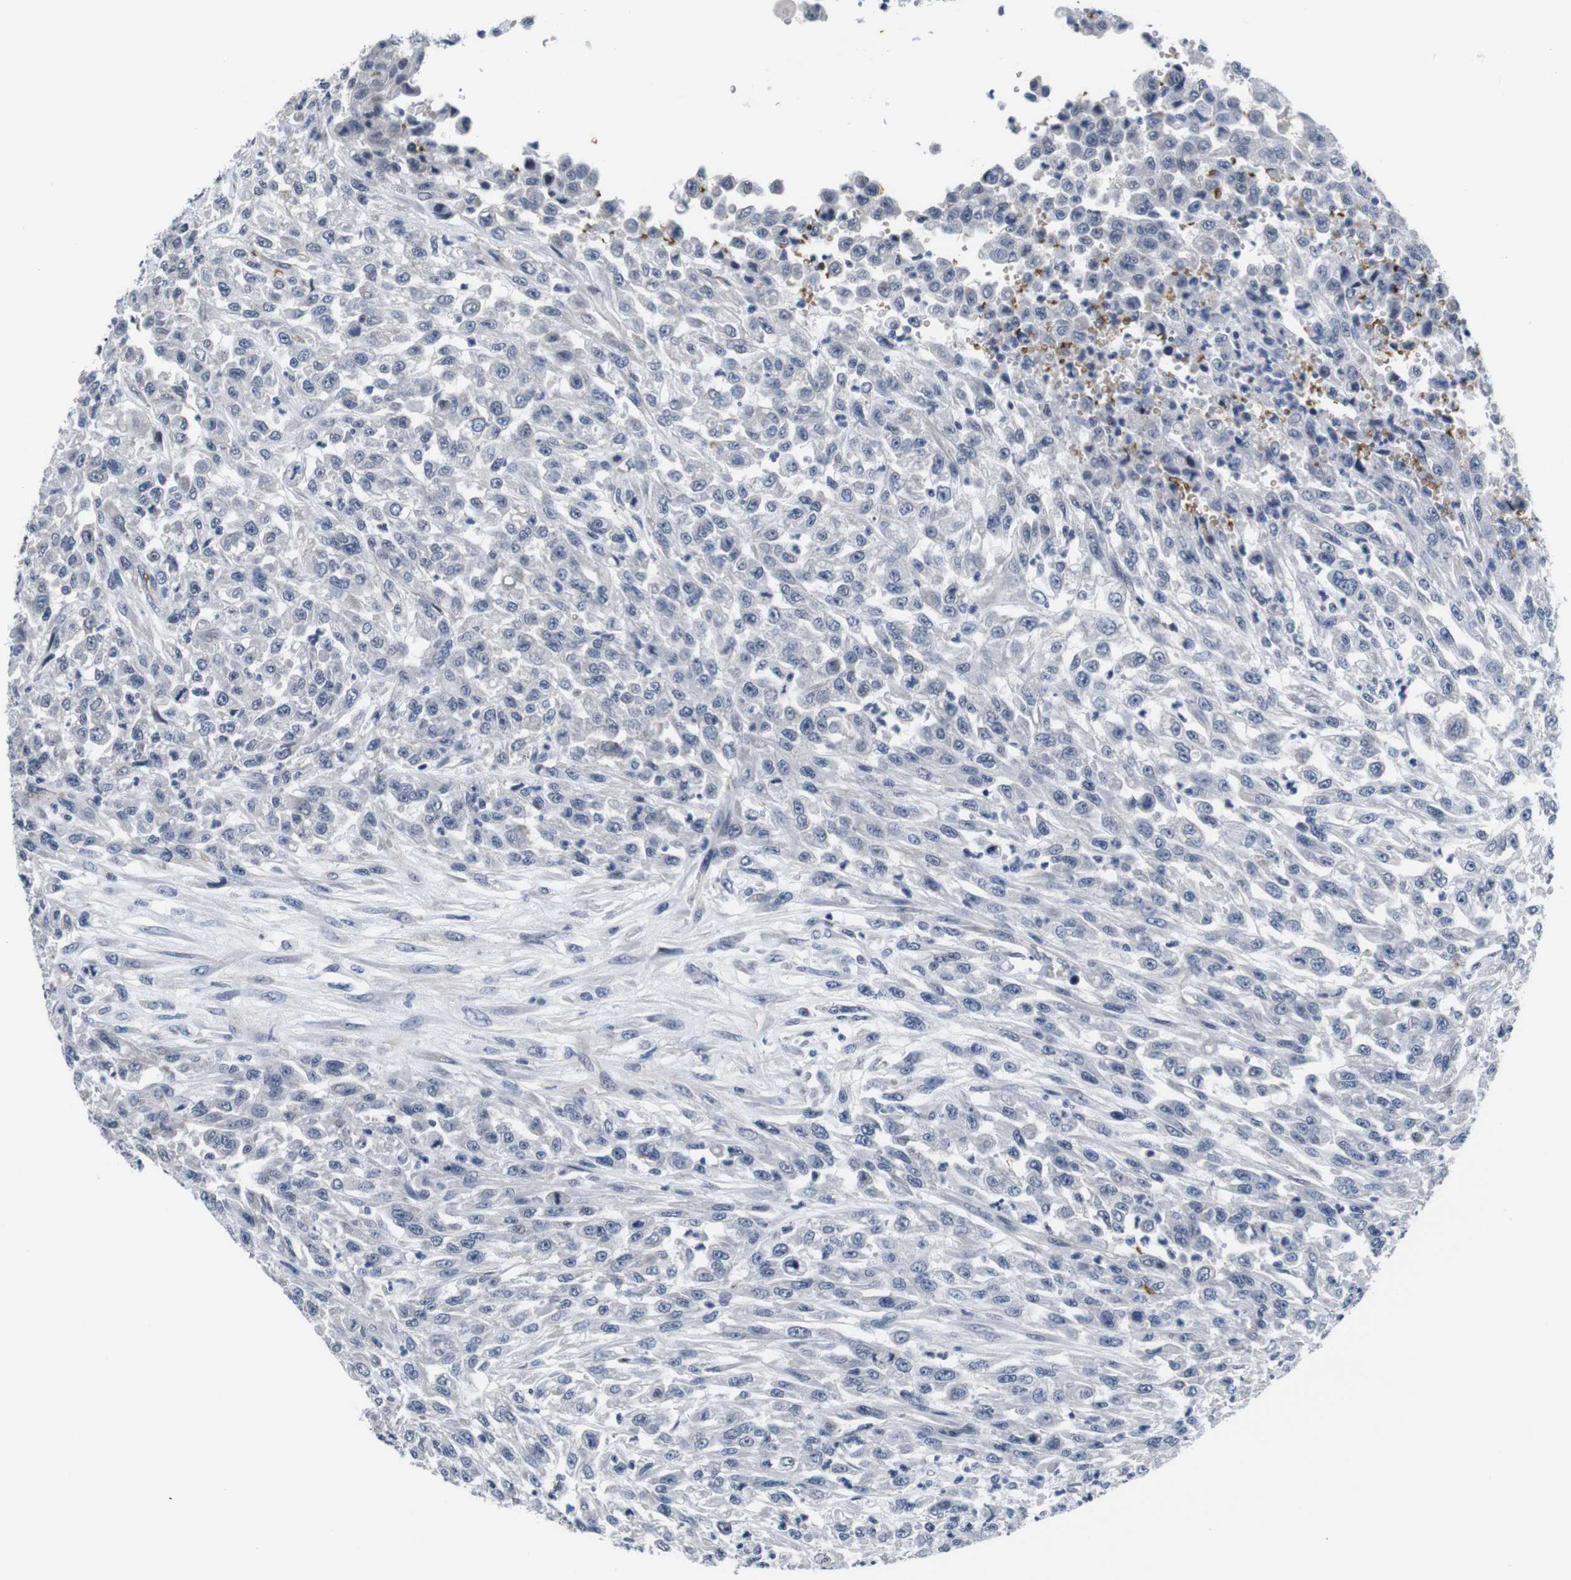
{"staining": {"intensity": "negative", "quantity": "none", "location": "none"}, "tissue": "urothelial cancer", "cell_type": "Tumor cells", "image_type": "cancer", "snomed": [{"axis": "morphology", "description": "Urothelial carcinoma, High grade"}, {"axis": "topography", "description": "Urinary bladder"}], "caption": "High magnification brightfield microscopy of urothelial cancer stained with DAB (brown) and counterstained with hematoxylin (blue): tumor cells show no significant positivity.", "gene": "SOCS3", "patient": {"sex": "male", "age": 46}}